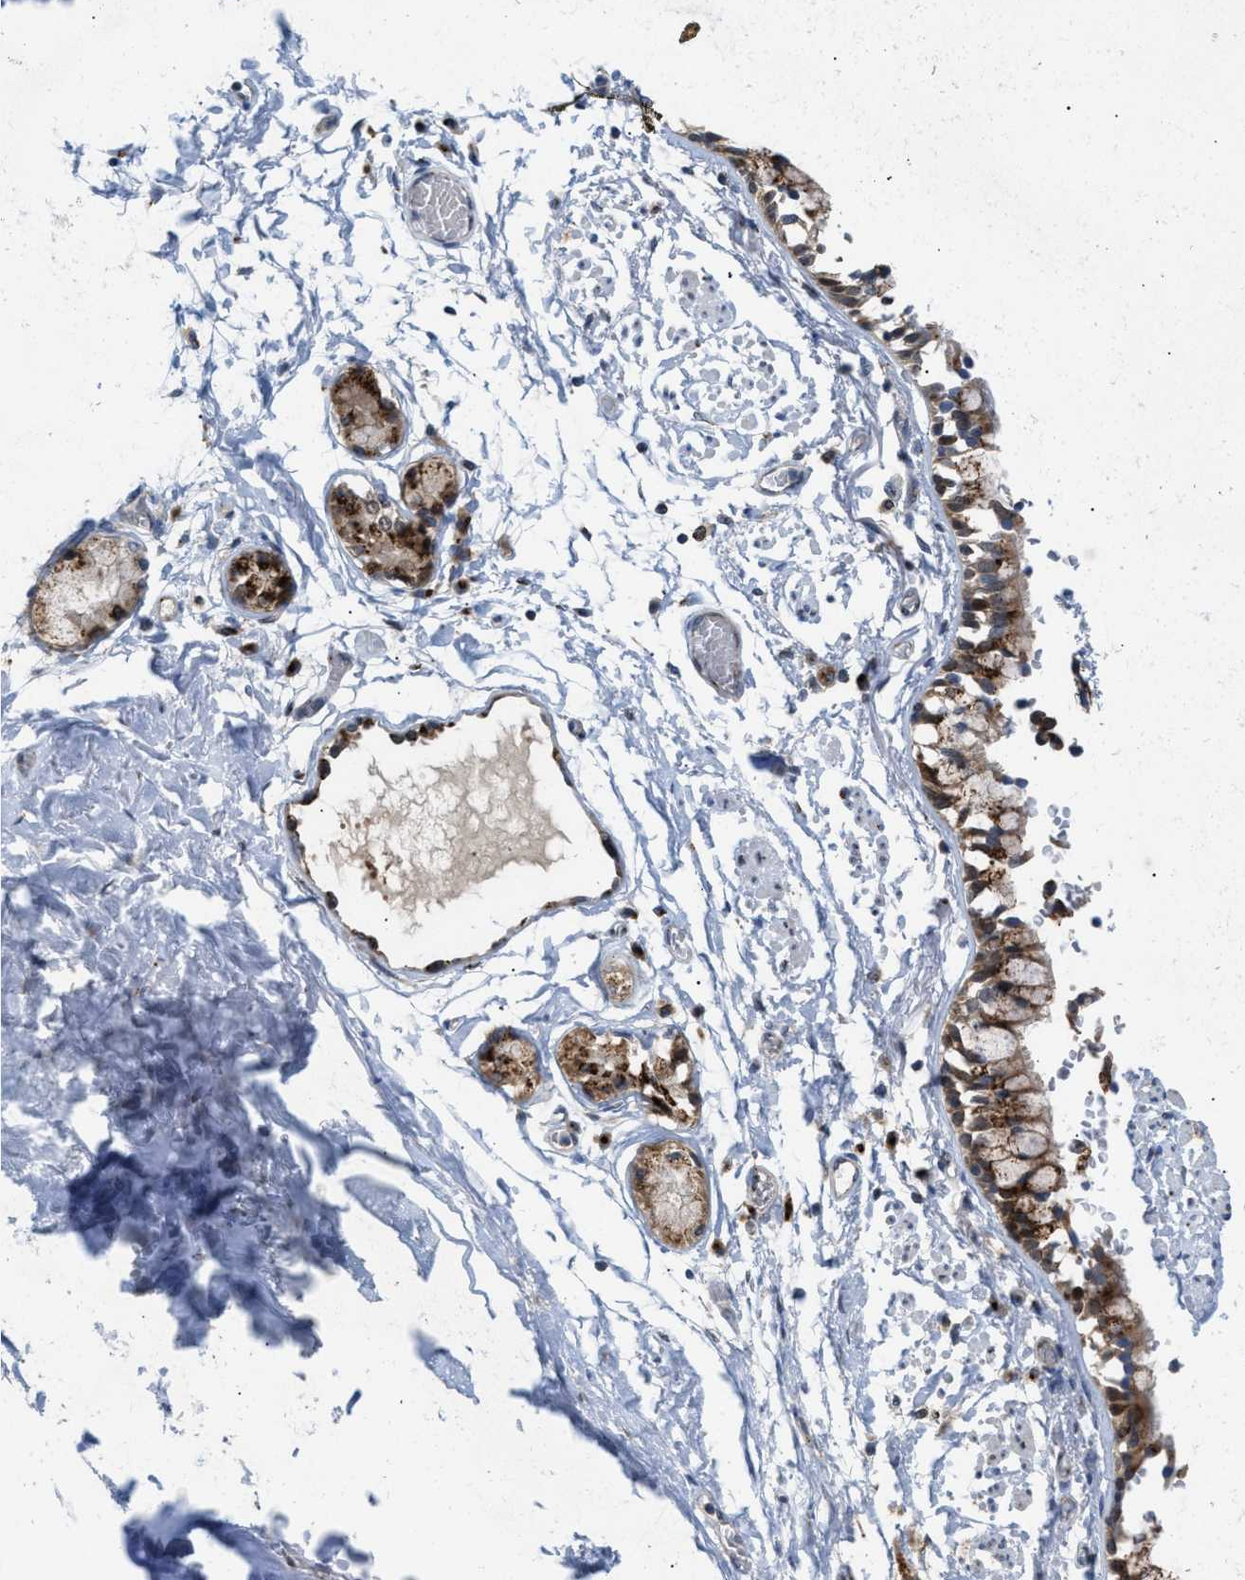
{"staining": {"intensity": "moderate", "quantity": ">75%", "location": "cytoplasmic/membranous"}, "tissue": "adipose tissue", "cell_type": "Adipocytes", "image_type": "normal", "snomed": [{"axis": "morphology", "description": "Normal tissue, NOS"}, {"axis": "topography", "description": "Cartilage tissue"}, {"axis": "topography", "description": "Lung"}], "caption": "Moderate cytoplasmic/membranous staining is identified in approximately >75% of adipocytes in unremarkable adipose tissue.", "gene": "SLC38A10", "patient": {"sex": "female", "age": 77}}